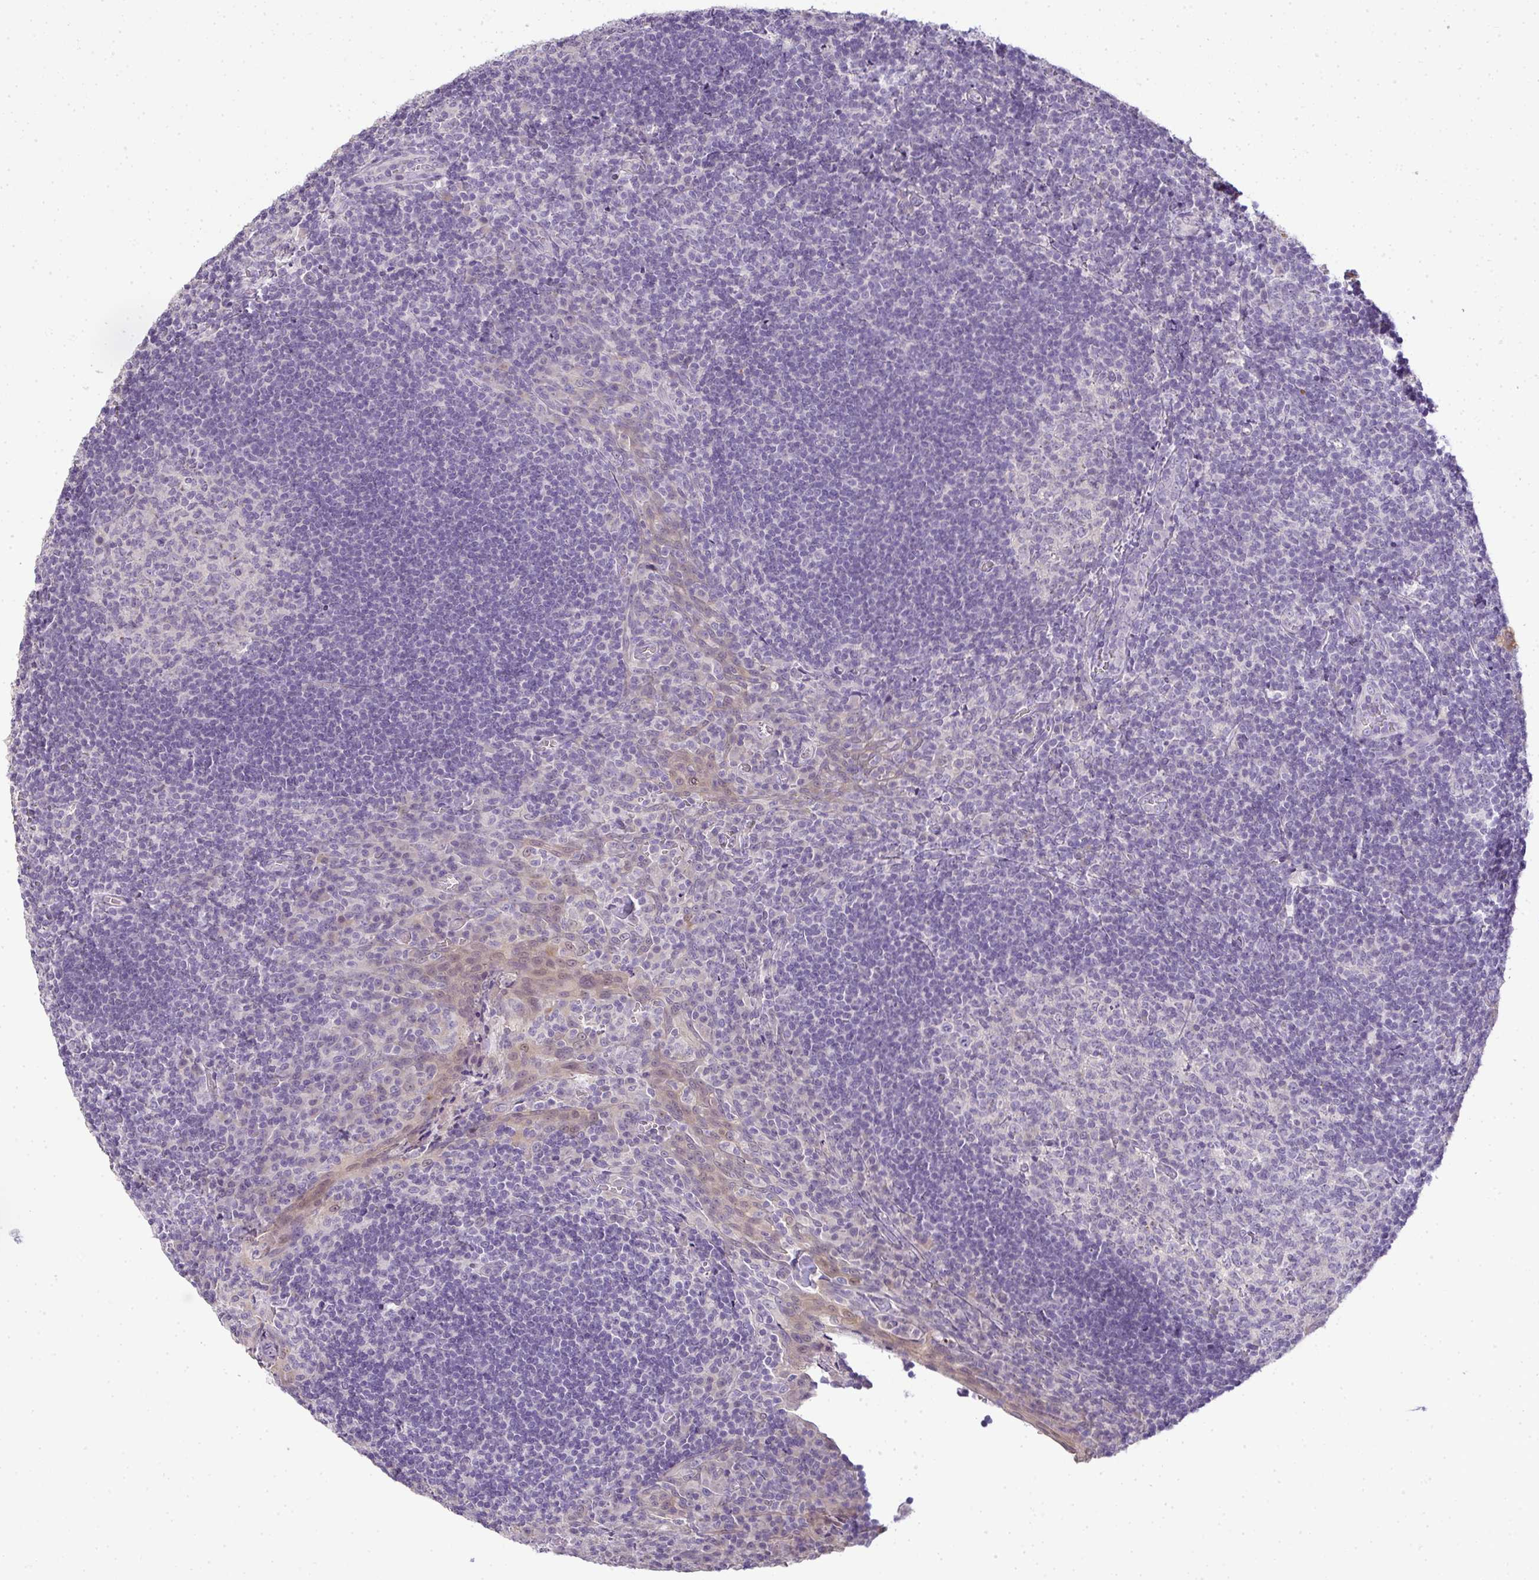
{"staining": {"intensity": "negative", "quantity": "none", "location": "none"}, "tissue": "tonsil", "cell_type": "Germinal center cells", "image_type": "normal", "snomed": [{"axis": "morphology", "description": "Normal tissue, NOS"}, {"axis": "topography", "description": "Tonsil"}], "caption": "Immunohistochemical staining of normal tonsil demonstrates no significant expression in germinal center cells.", "gene": "CMPK1", "patient": {"sex": "male", "age": 17}}